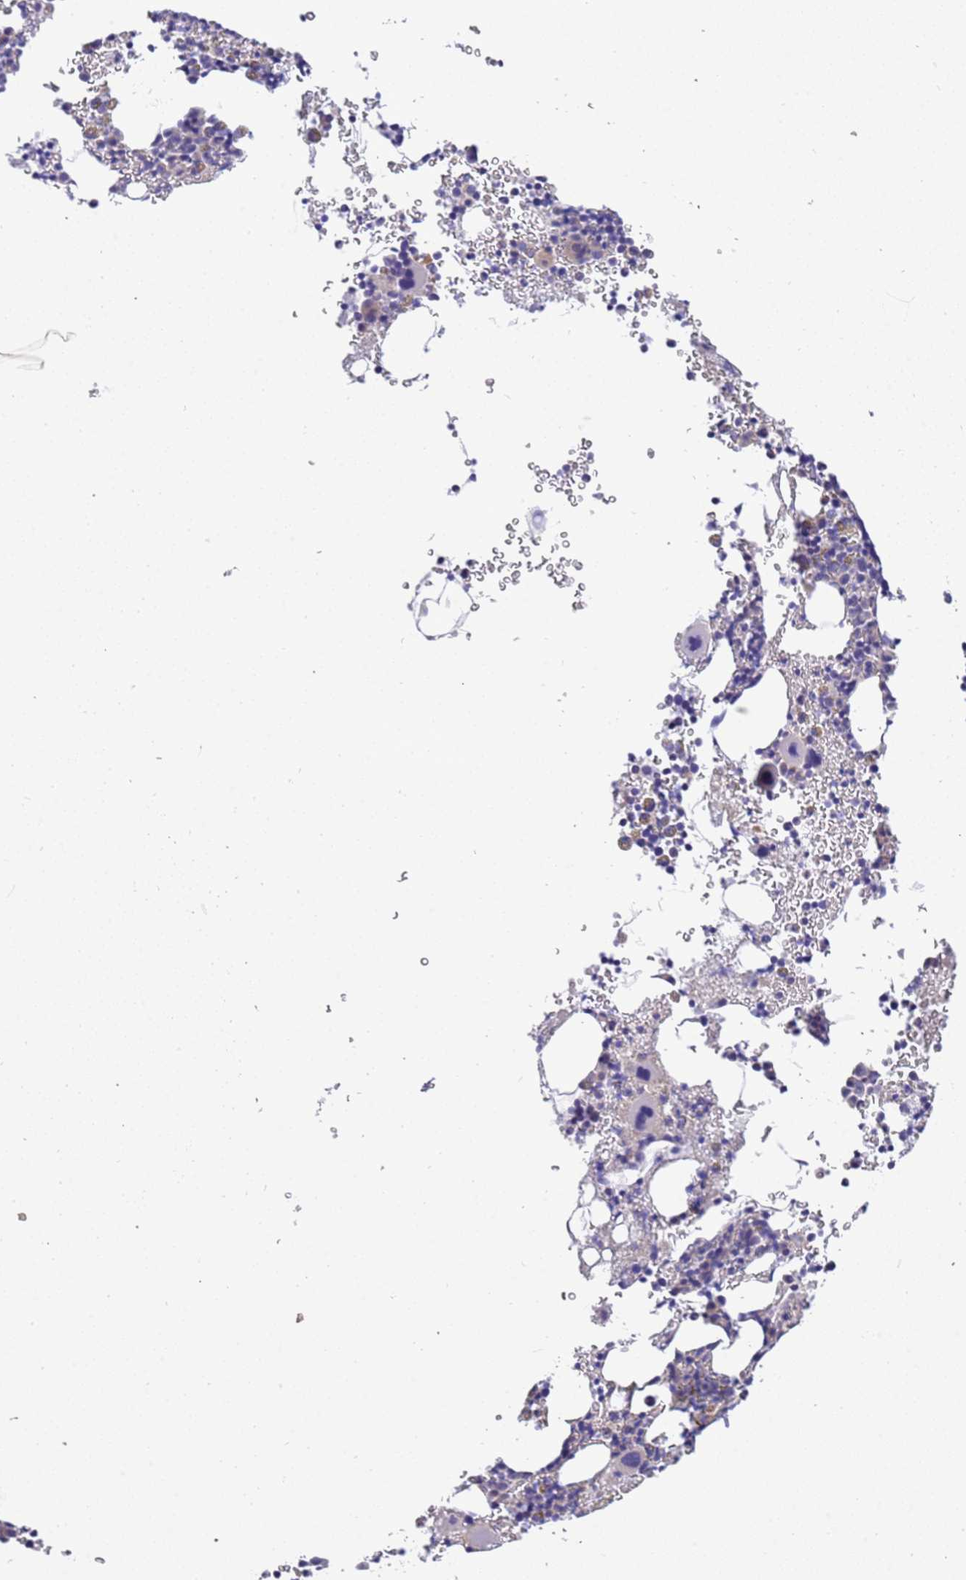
{"staining": {"intensity": "negative", "quantity": "none", "location": "none"}, "tissue": "bone marrow", "cell_type": "Hematopoietic cells", "image_type": "normal", "snomed": [{"axis": "morphology", "description": "Normal tissue, NOS"}, {"axis": "topography", "description": "Bone marrow"}], "caption": "DAB immunohistochemical staining of unremarkable human bone marrow exhibits no significant positivity in hematopoietic cells.", "gene": "STIP1", "patient": {"sex": "male", "age": 41}}